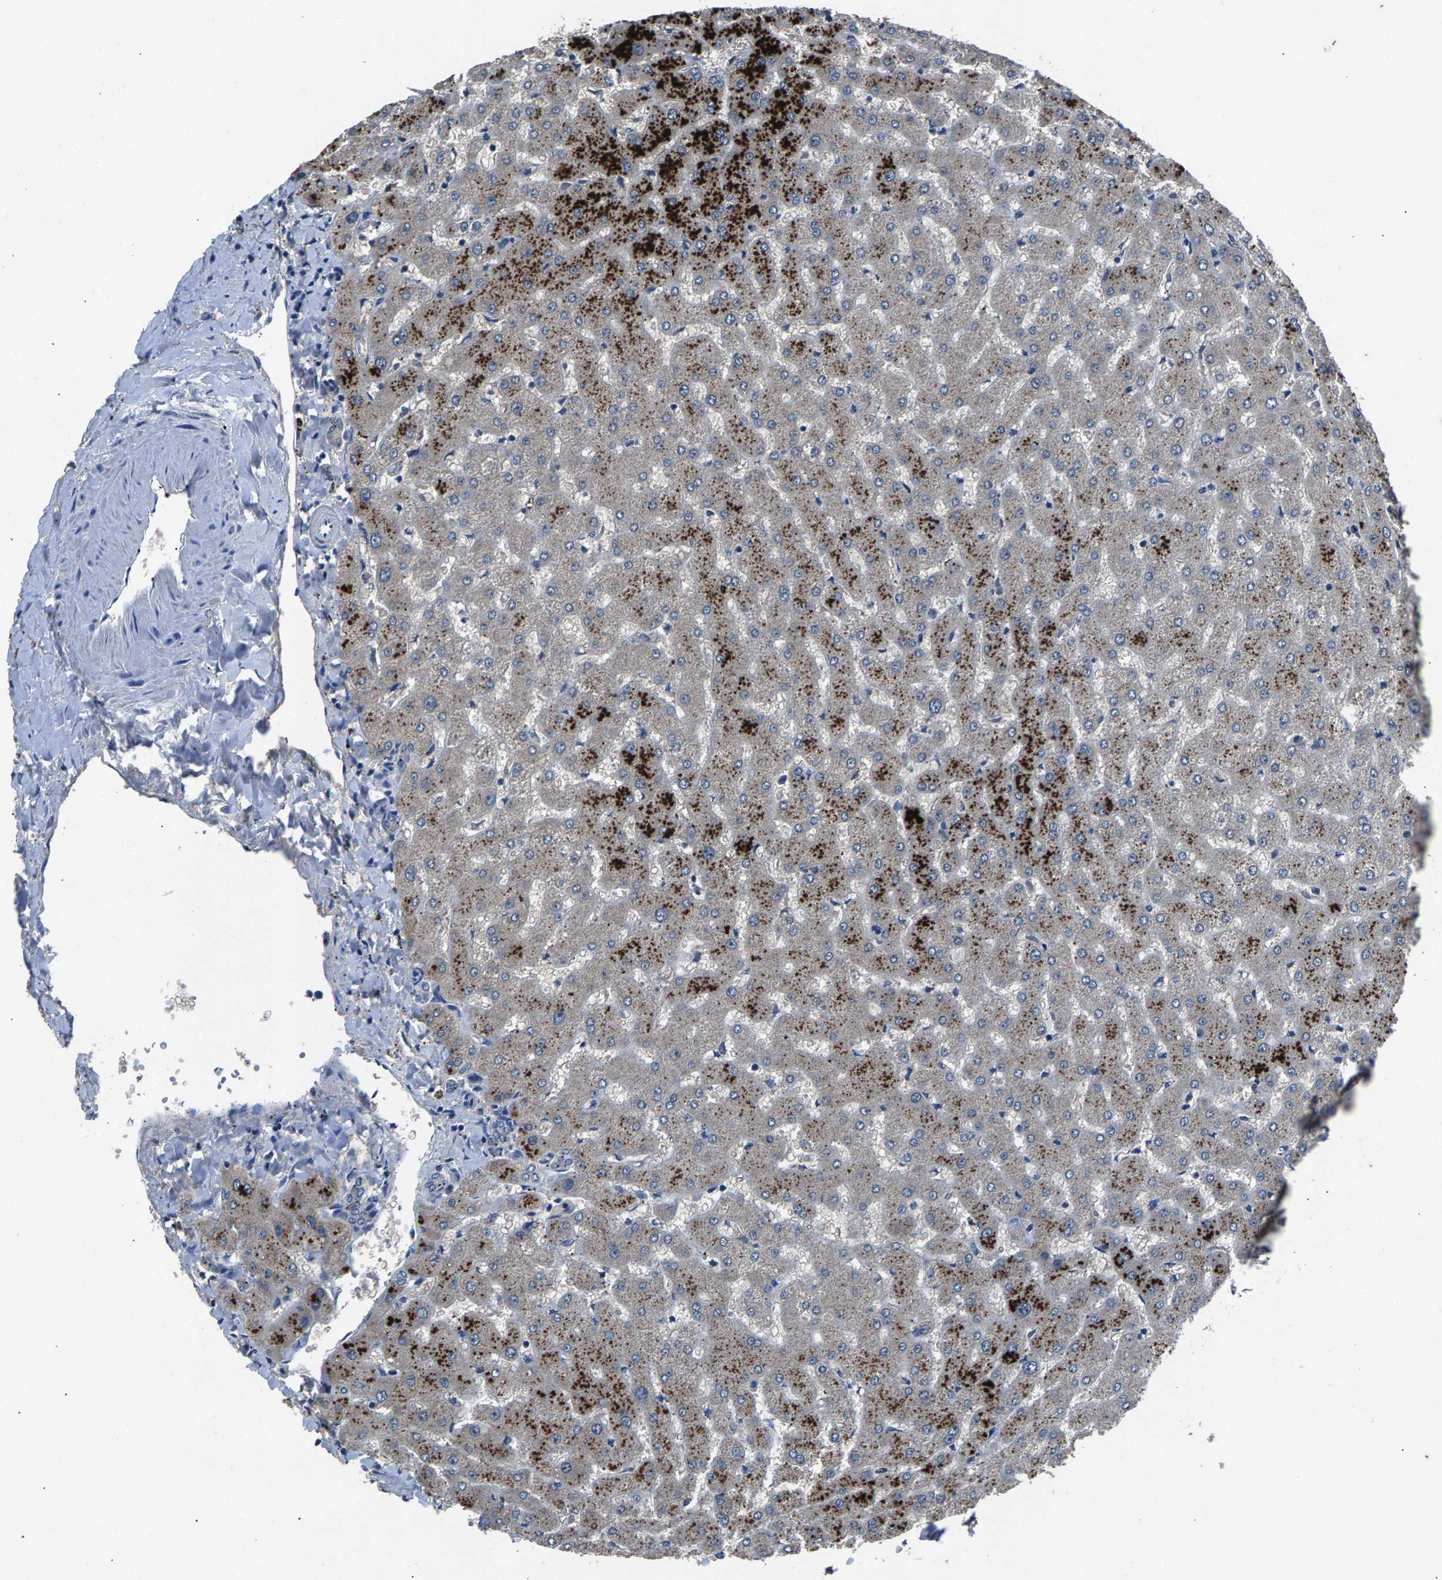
{"staining": {"intensity": "negative", "quantity": "none", "location": "none"}, "tissue": "liver", "cell_type": "Cholangiocytes", "image_type": "normal", "snomed": [{"axis": "morphology", "description": "Normal tissue, NOS"}, {"axis": "topography", "description": "Liver"}], "caption": "Immunohistochemical staining of unremarkable liver demonstrates no significant expression in cholangiocytes. Brightfield microscopy of immunohistochemistry (IHC) stained with DAB (brown) and hematoxylin (blue), captured at high magnification.", "gene": "PRXL2C", "patient": {"sex": "female", "age": 63}}